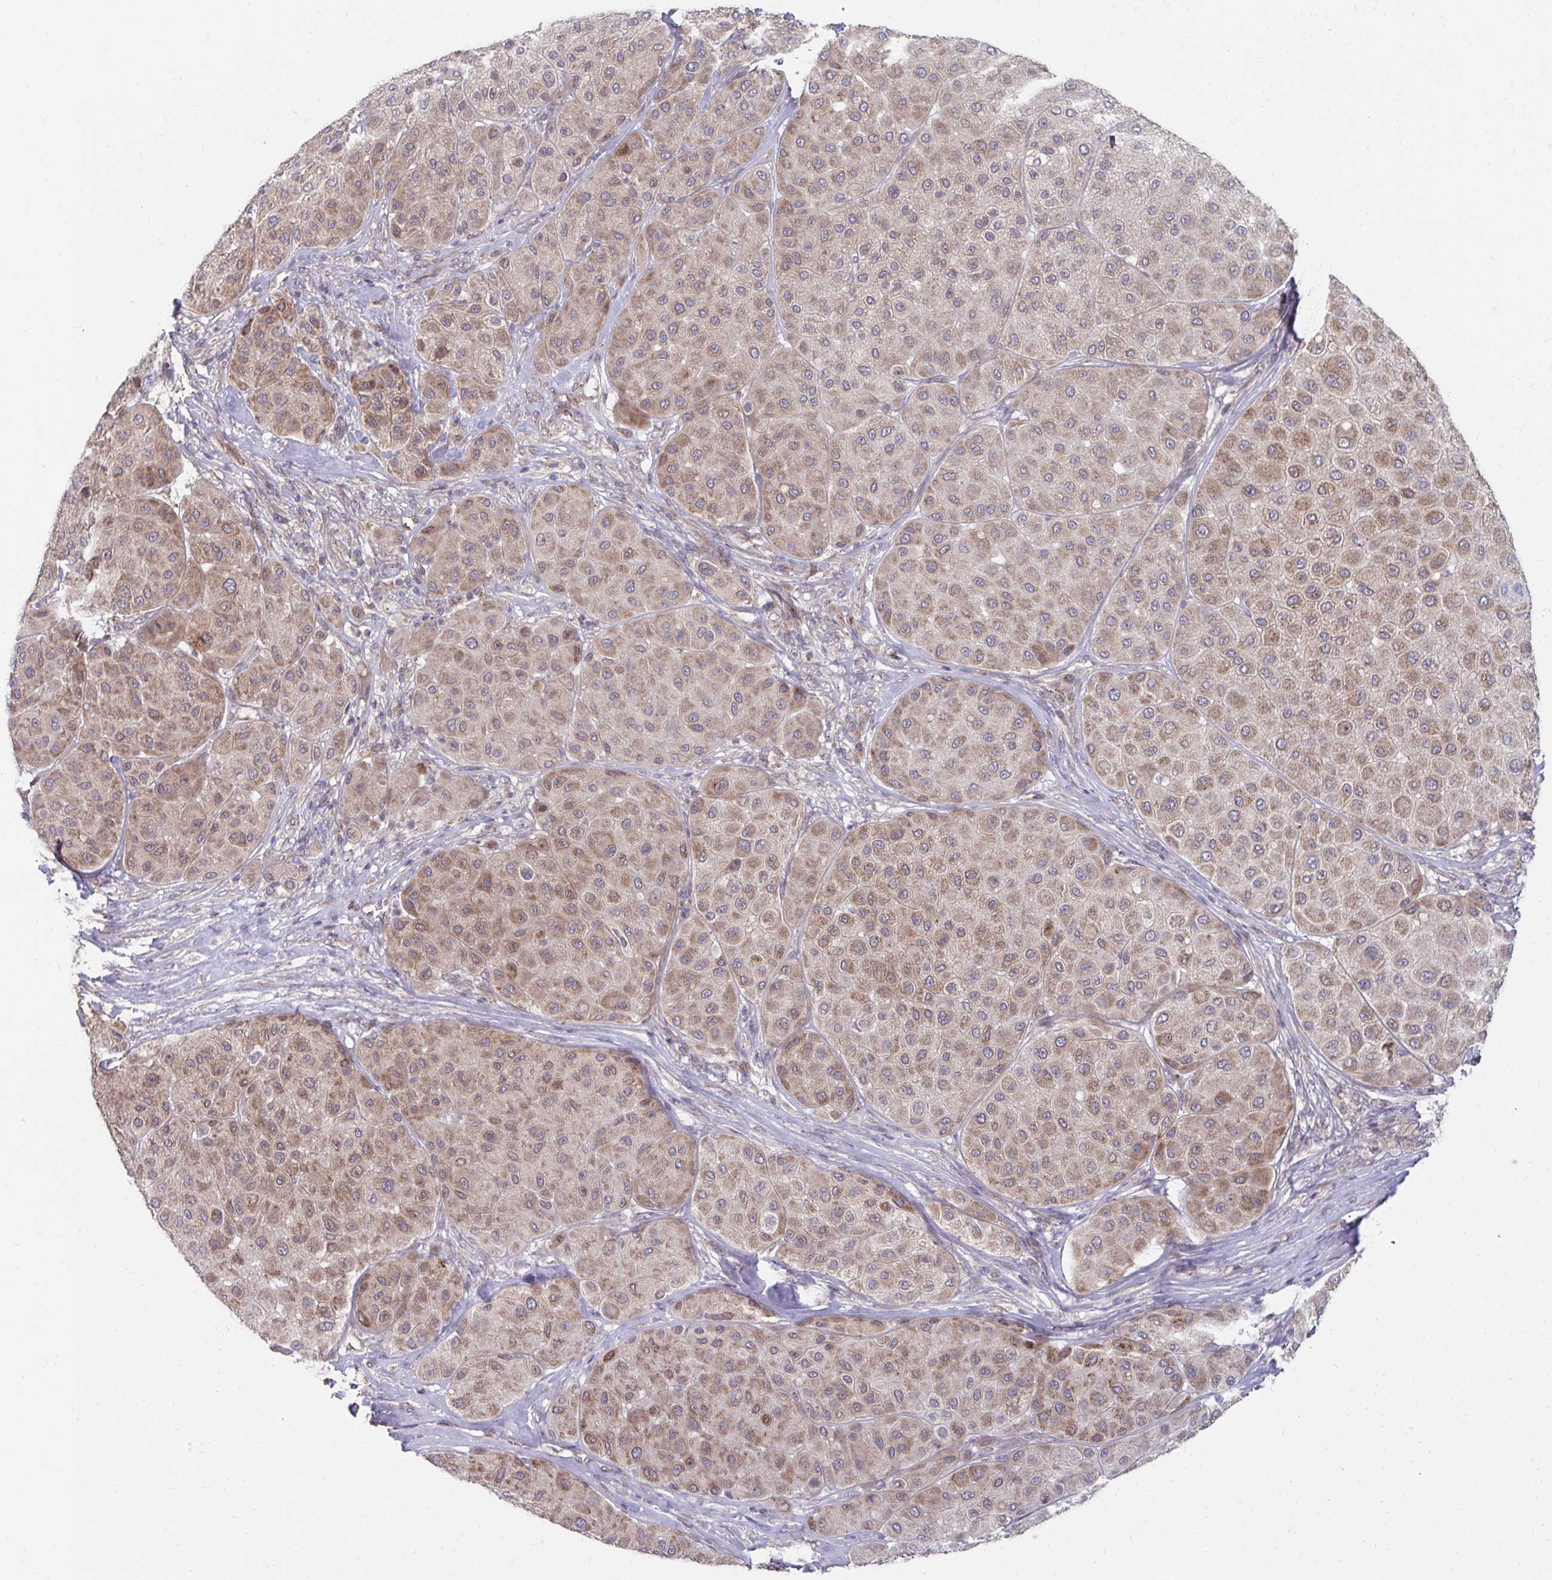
{"staining": {"intensity": "weak", "quantity": ">75%", "location": "cytoplasmic/membranous"}, "tissue": "melanoma", "cell_type": "Tumor cells", "image_type": "cancer", "snomed": [{"axis": "morphology", "description": "Malignant melanoma, Metastatic site"}, {"axis": "topography", "description": "Smooth muscle"}], "caption": "This is a micrograph of immunohistochemistry (IHC) staining of malignant melanoma (metastatic site), which shows weak positivity in the cytoplasmic/membranous of tumor cells.", "gene": "ITPR2", "patient": {"sex": "male", "age": 41}}